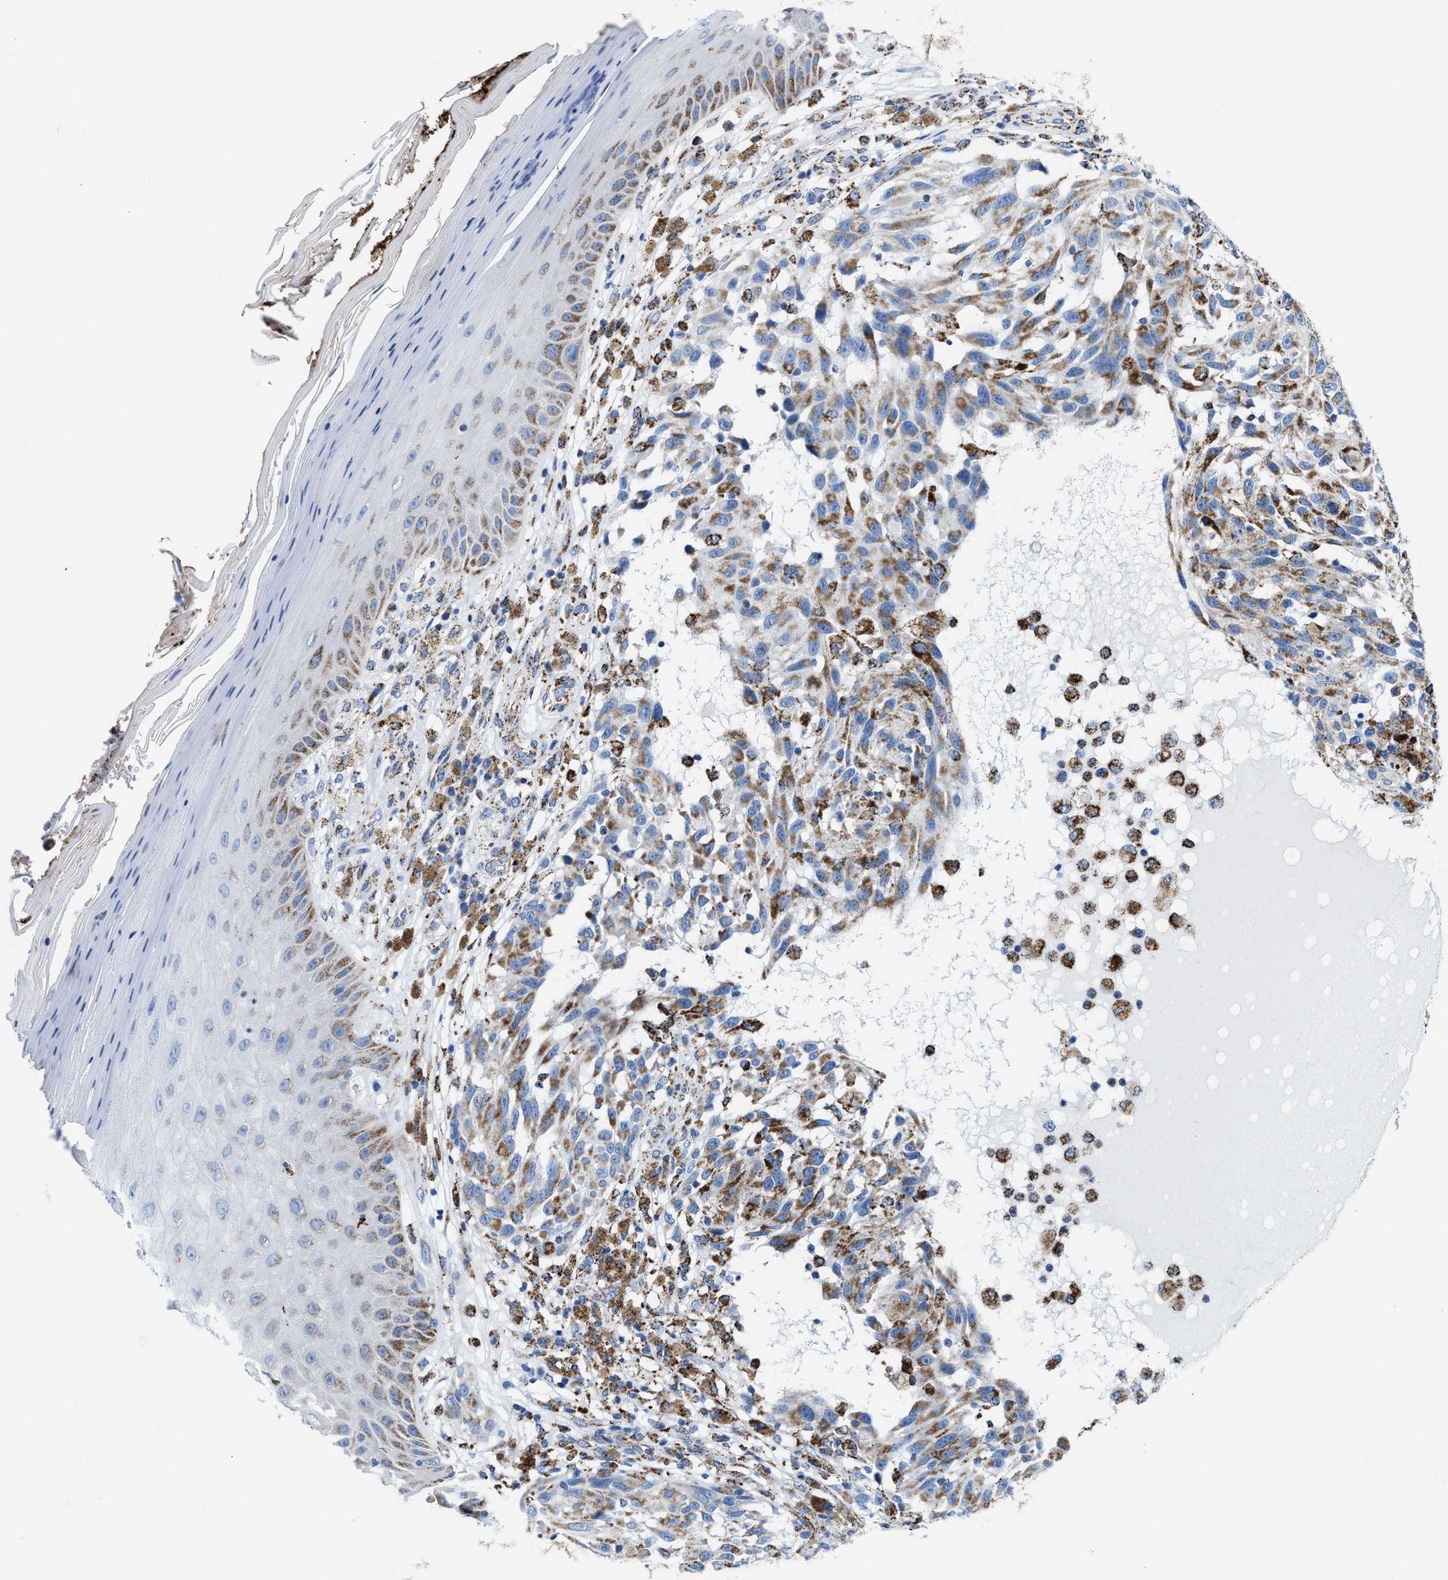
{"staining": {"intensity": "moderate", "quantity": ">75%", "location": "cytoplasmic/membranous"}, "tissue": "melanoma", "cell_type": "Tumor cells", "image_type": "cancer", "snomed": [{"axis": "morphology", "description": "Malignant melanoma, NOS"}, {"axis": "topography", "description": "Skin"}], "caption": "Malignant melanoma stained with a brown dye demonstrates moderate cytoplasmic/membranous positive staining in about >75% of tumor cells.", "gene": "ALDH1B1", "patient": {"sex": "female", "age": 73}}